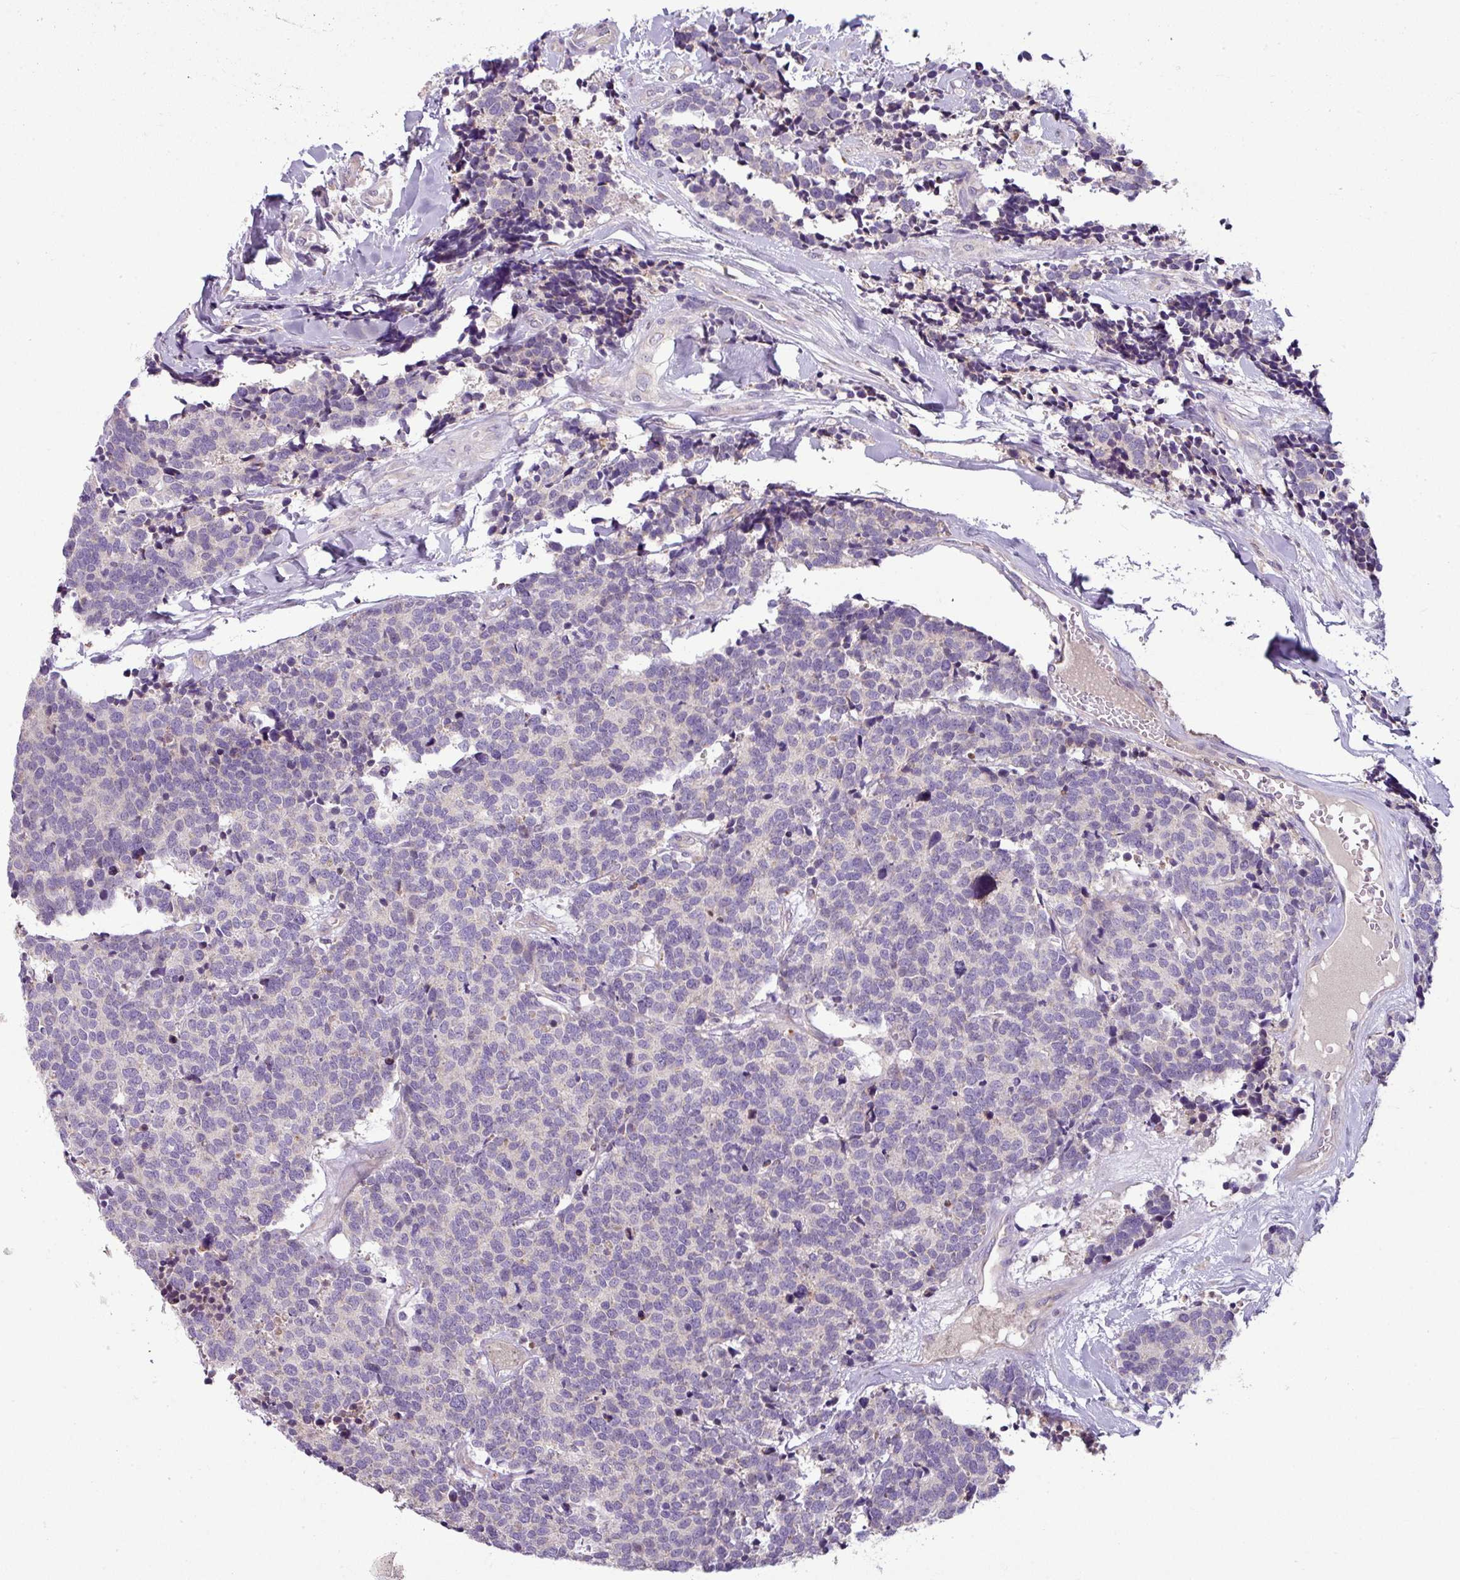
{"staining": {"intensity": "negative", "quantity": "none", "location": "none"}, "tissue": "carcinoid", "cell_type": "Tumor cells", "image_type": "cancer", "snomed": [{"axis": "morphology", "description": "Carcinoid, malignant, NOS"}, {"axis": "topography", "description": "Skin"}], "caption": "Protein analysis of carcinoid (malignant) demonstrates no significant expression in tumor cells.", "gene": "LRRC9", "patient": {"sex": "female", "age": 79}}